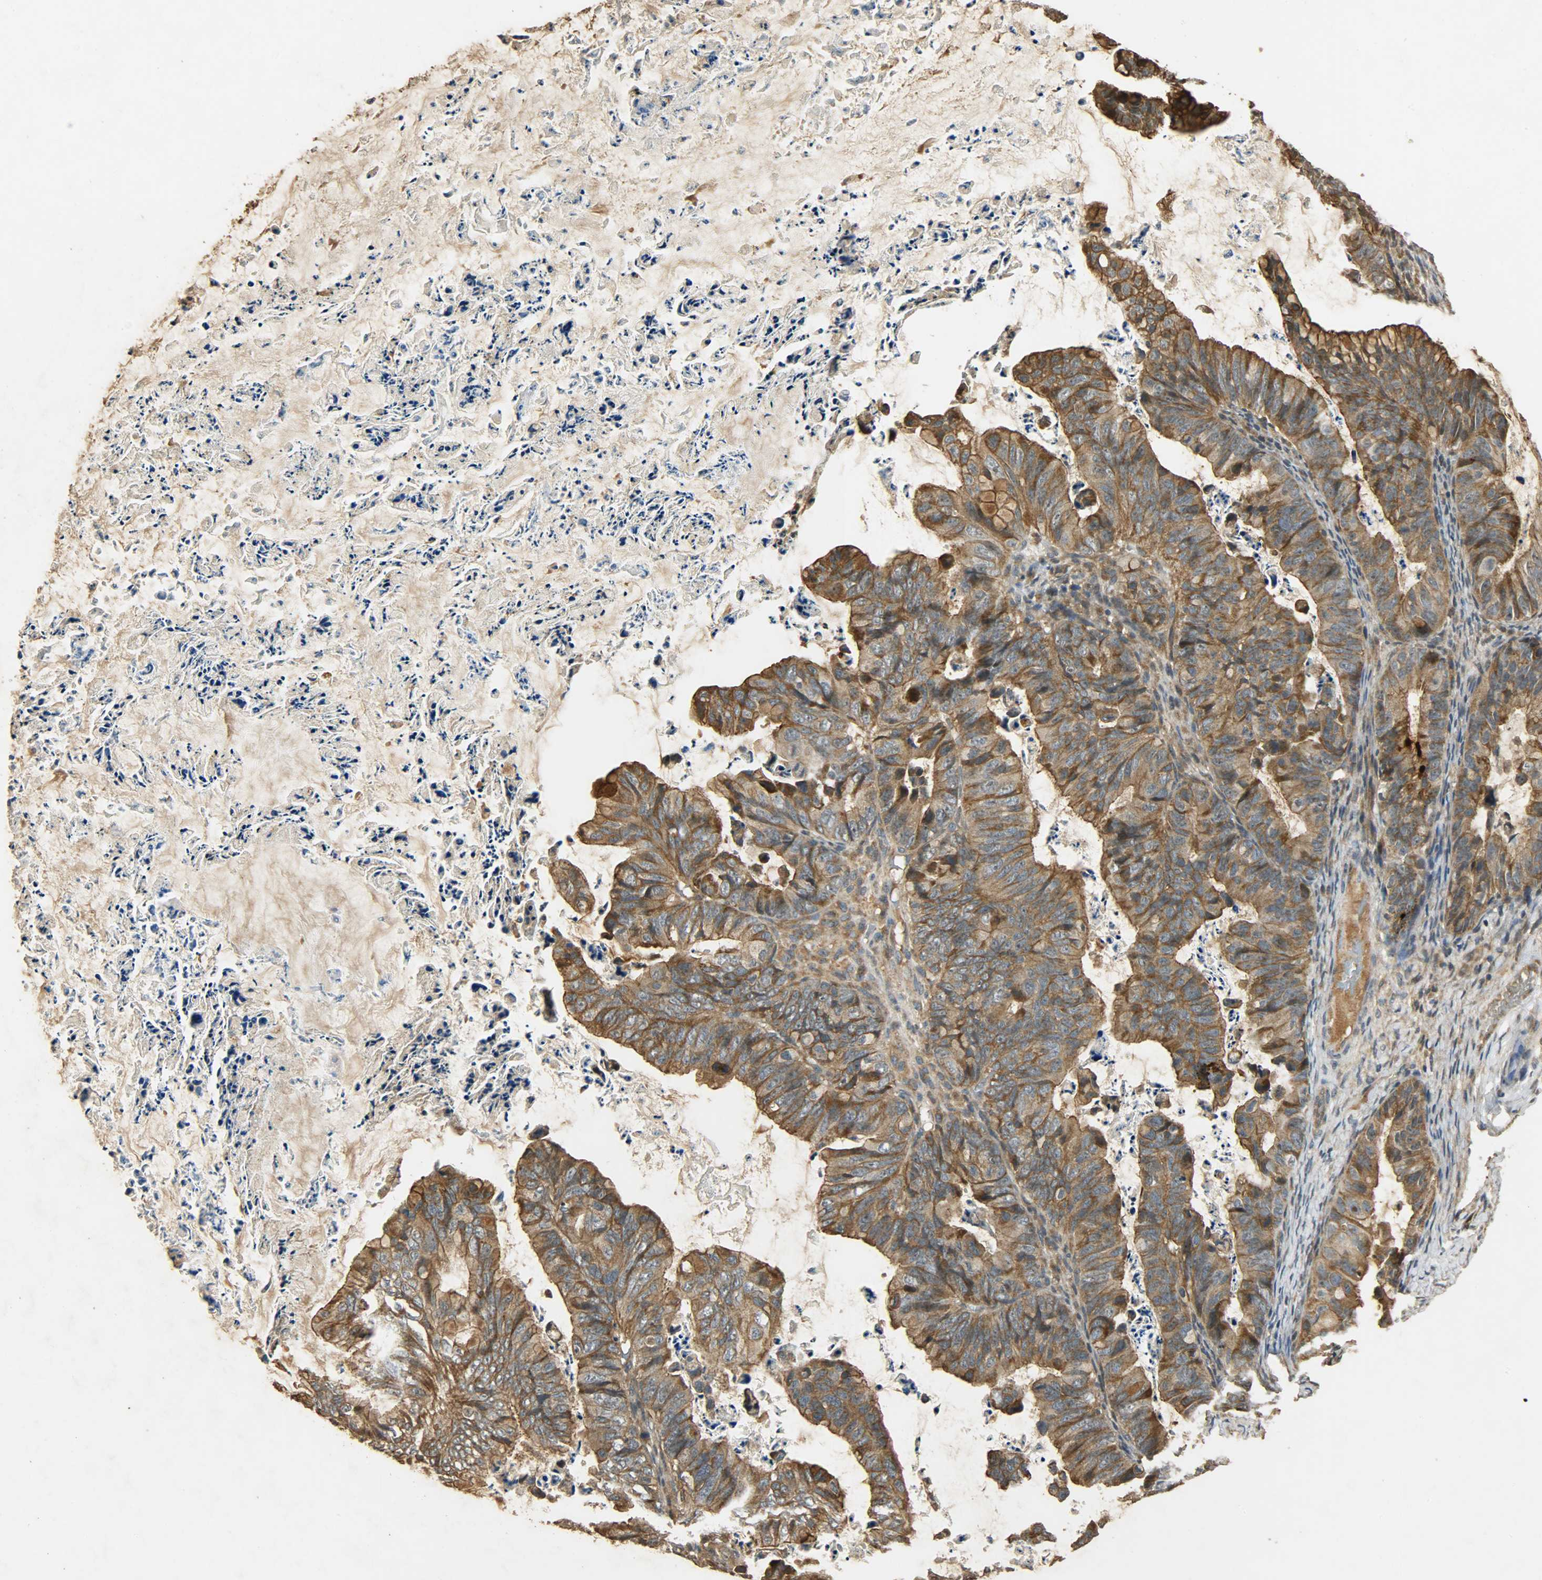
{"staining": {"intensity": "moderate", "quantity": ">75%", "location": "cytoplasmic/membranous"}, "tissue": "ovarian cancer", "cell_type": "Tumor cells", "image_type": "cancer", "snomed": [{"axis": "morphology", "description": "Cystadenocarcinoma, mucinous, NOS"}, {"axis": "topography", "description": "Ovary"}], "caption": "Ovarian cancer was stained to show a protein in brown. There is medium levels of moderate cytoplasmic/membranous positivity in approximately >75% of tumor cells.", "gene": "ATP2B1", "patient": {"sex": "female", "age": 36}}